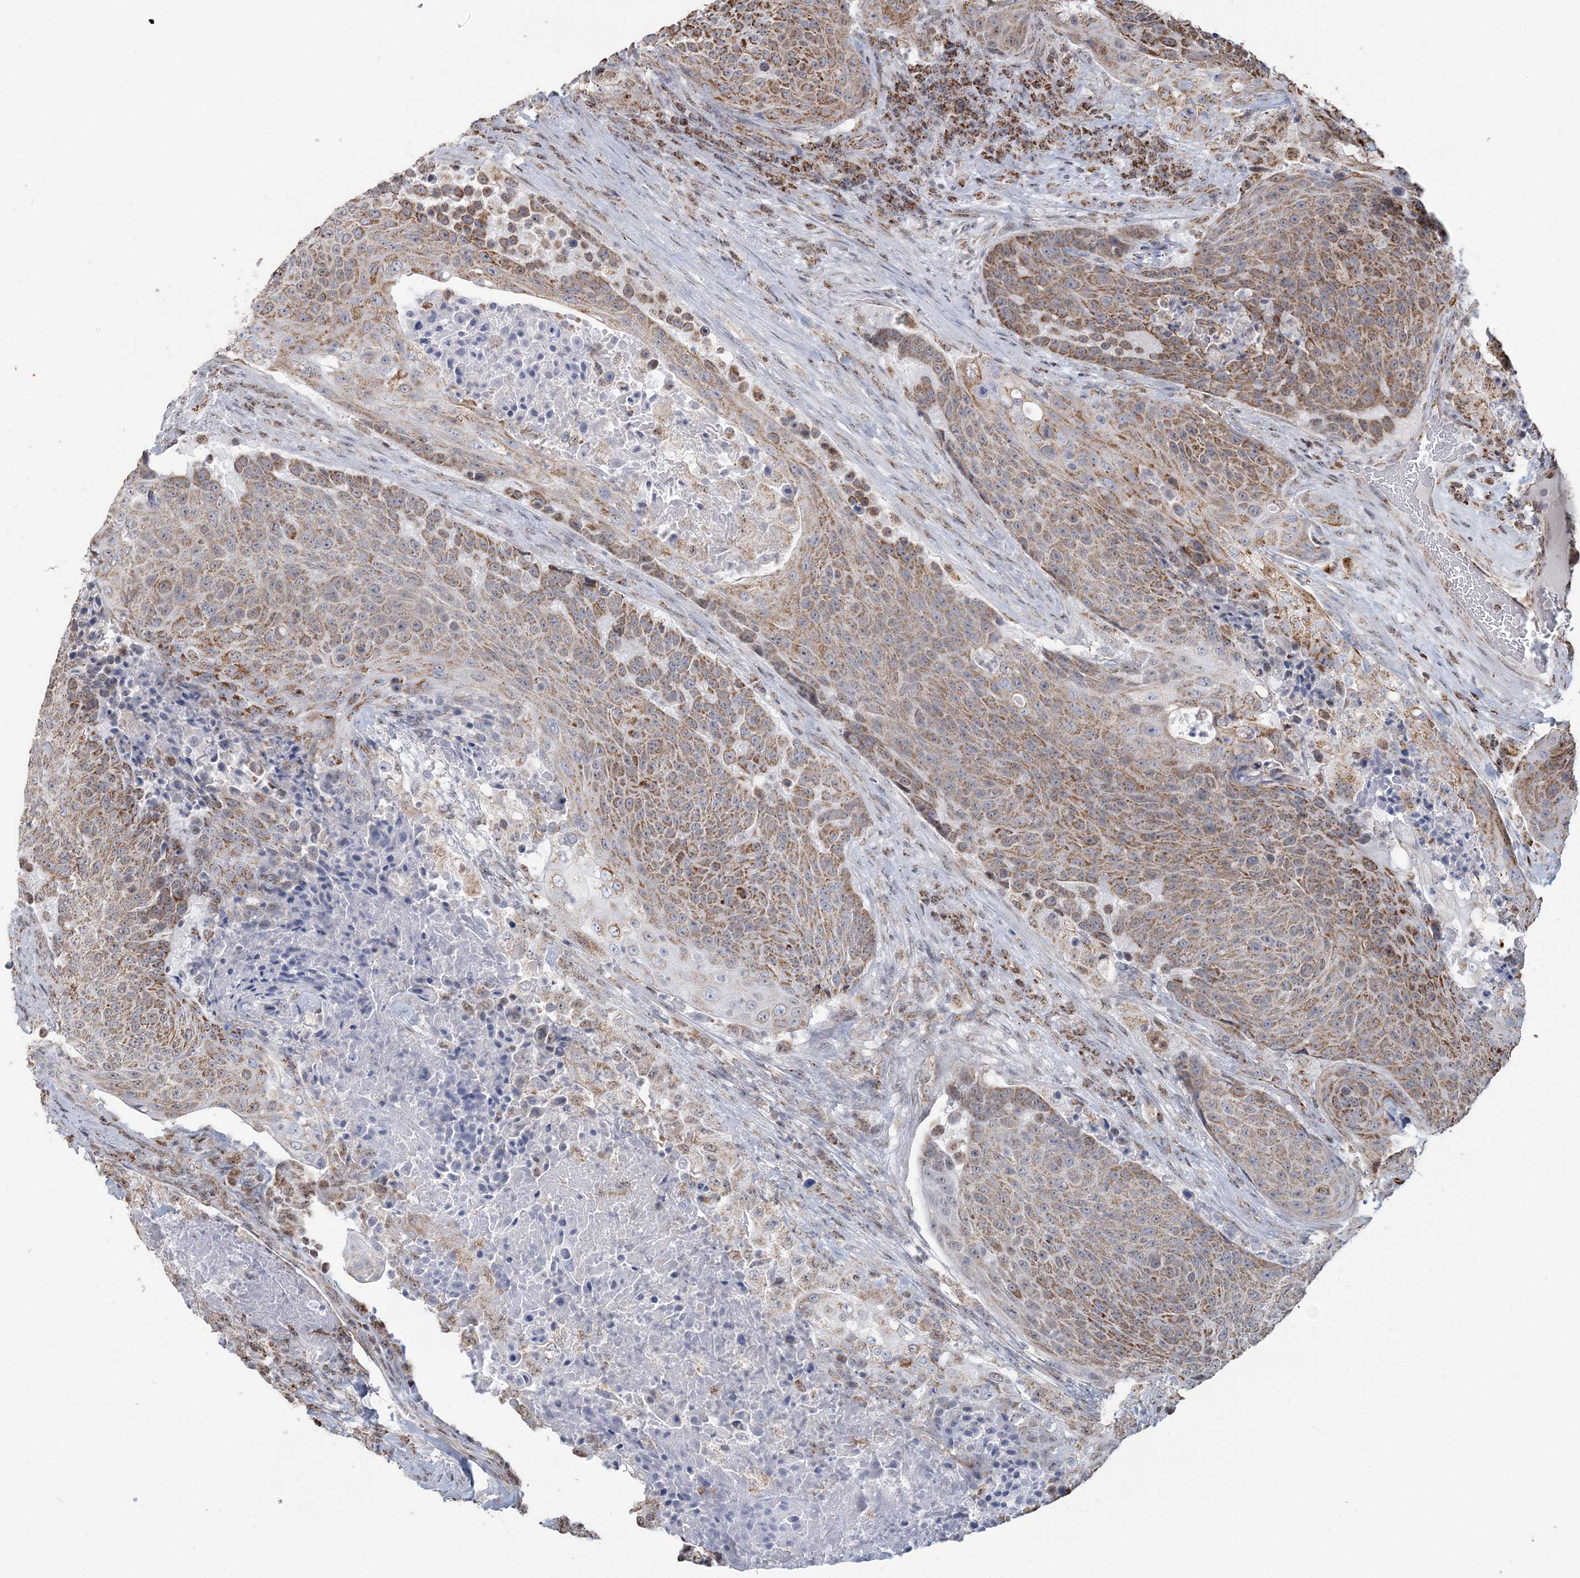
{"staining": {"intensity": "moderate", "quantity": ">75%", "location": "cytoplasmic/membranous"}, "tissue": "urothelial cancer", "cell_type": "Tumor cells", "image_type": "cancer", "snomed": [{"axis": "morphology", "description": "Urothelial carcinoma, High grade"}, {"axis": "topography", "description": "Urinary bladder"}], "caption": "IHC staining of urothelial cancer, which demonstrates medium levels of moderate cytoplasmic/membranous expression in approximately >75% of tumor cells indicating moderate cytoplasmic/membranous protein staining. The staining was performed using DAB (3,3'-diaminobenzidine) (brown) for protein detection and nuclei were counterstained in hematoxylin (blue).", "gene": "SUCLG1", "patient": {"sex": "female", "age": 63}}